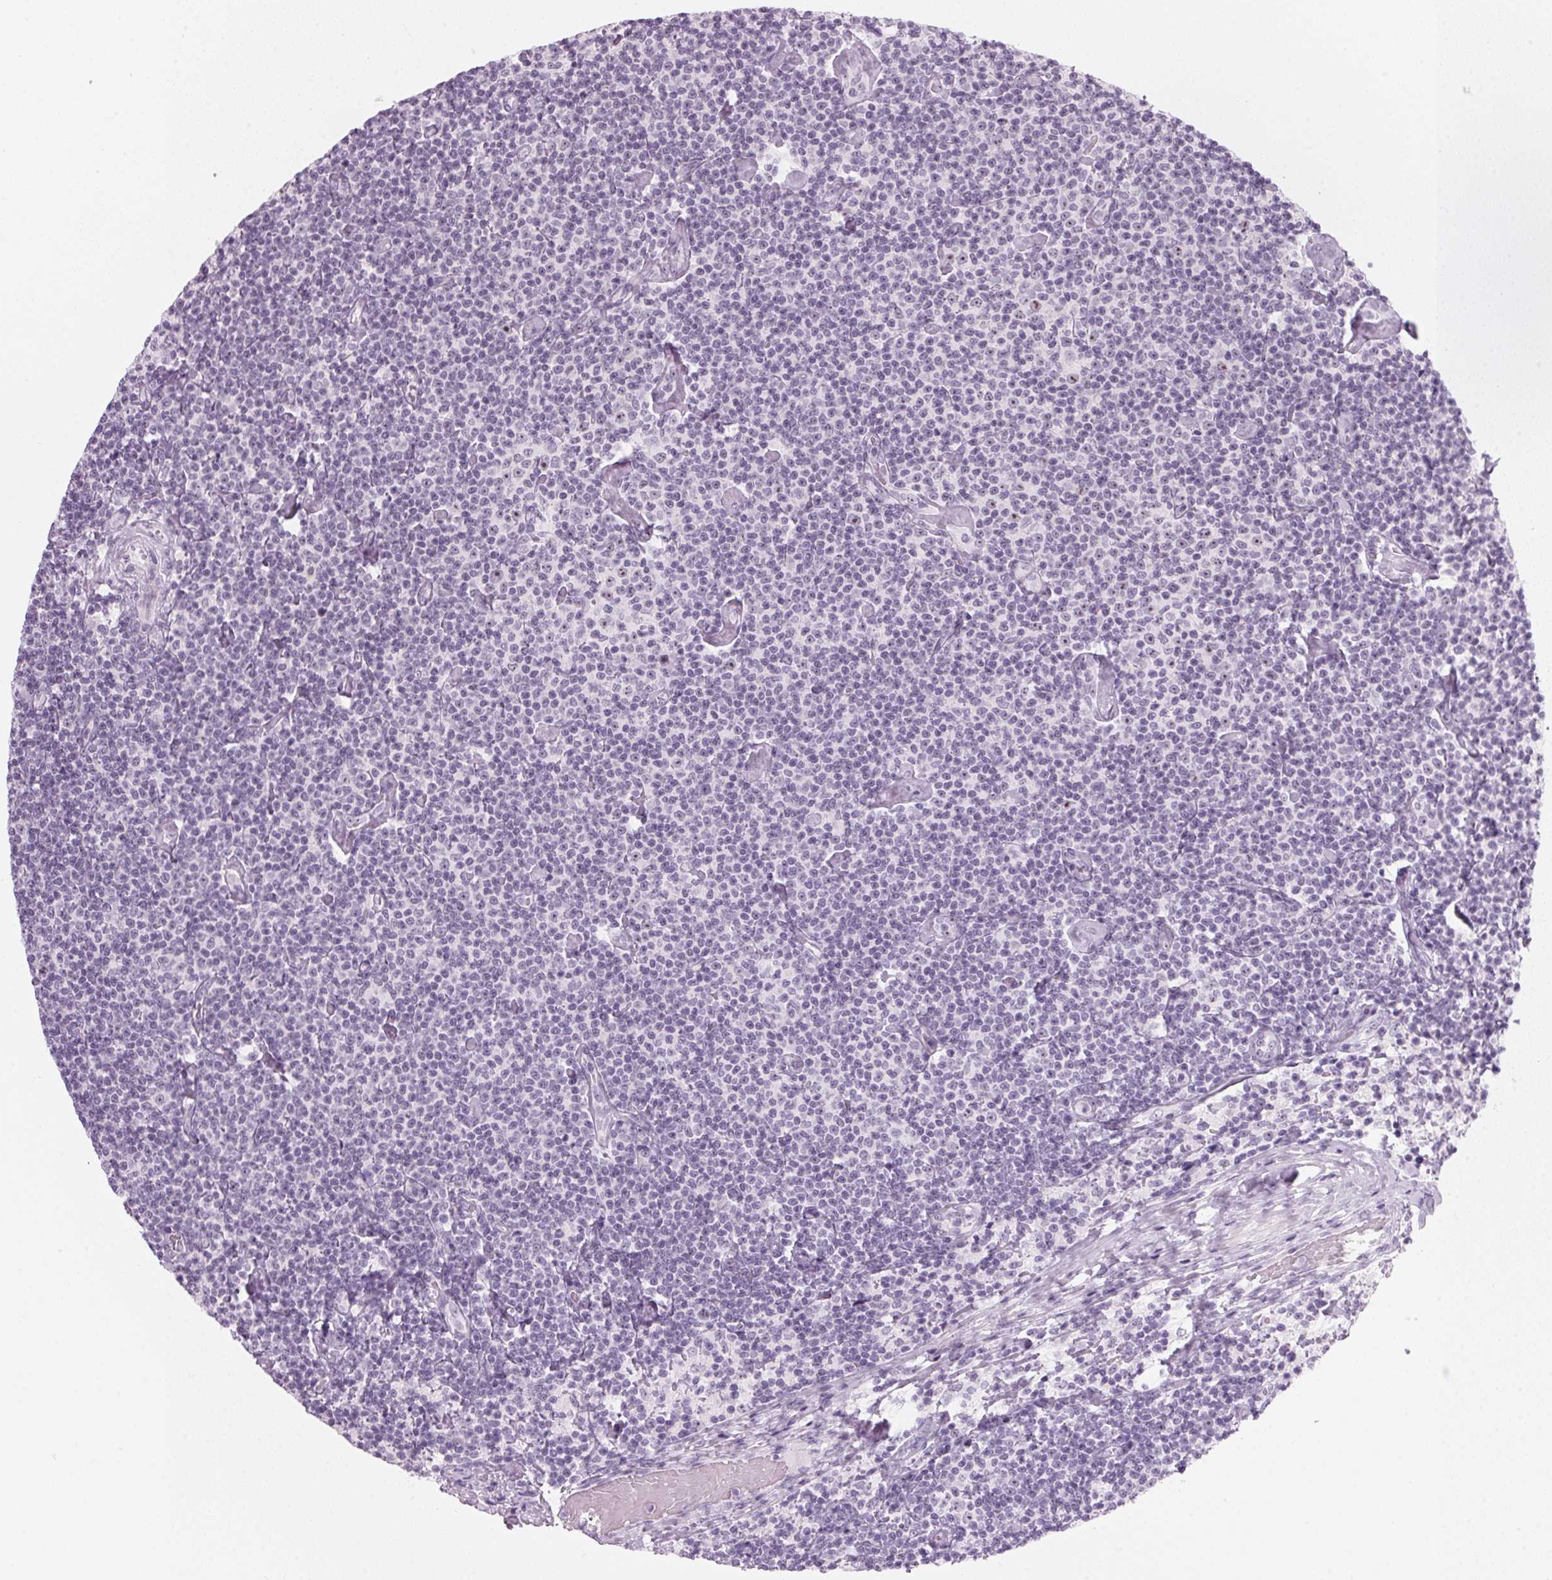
{"staining": {"intensity": "negative", "quantity": "none", "location": "none"}, "tissue": "lymphoma", "cell_type": "Tumor cells", "image_type": "cancer", "snomed": [{"axis": "morphology", "description": "Malignant lymphoma, non-Hodgkin's type, Low grade"}, {"axis": "topography", "description": "Lymph node"}], "caption": "Immunohistochemistry histopathology image of neoplastic tissue: human lymphoma stained with DAB (3,3'-diaminobenzidine) displays no significant protein expression in tumor cells.", "gene": "DNTTIP2", "patient": {"sex": "male", "age": 81}}